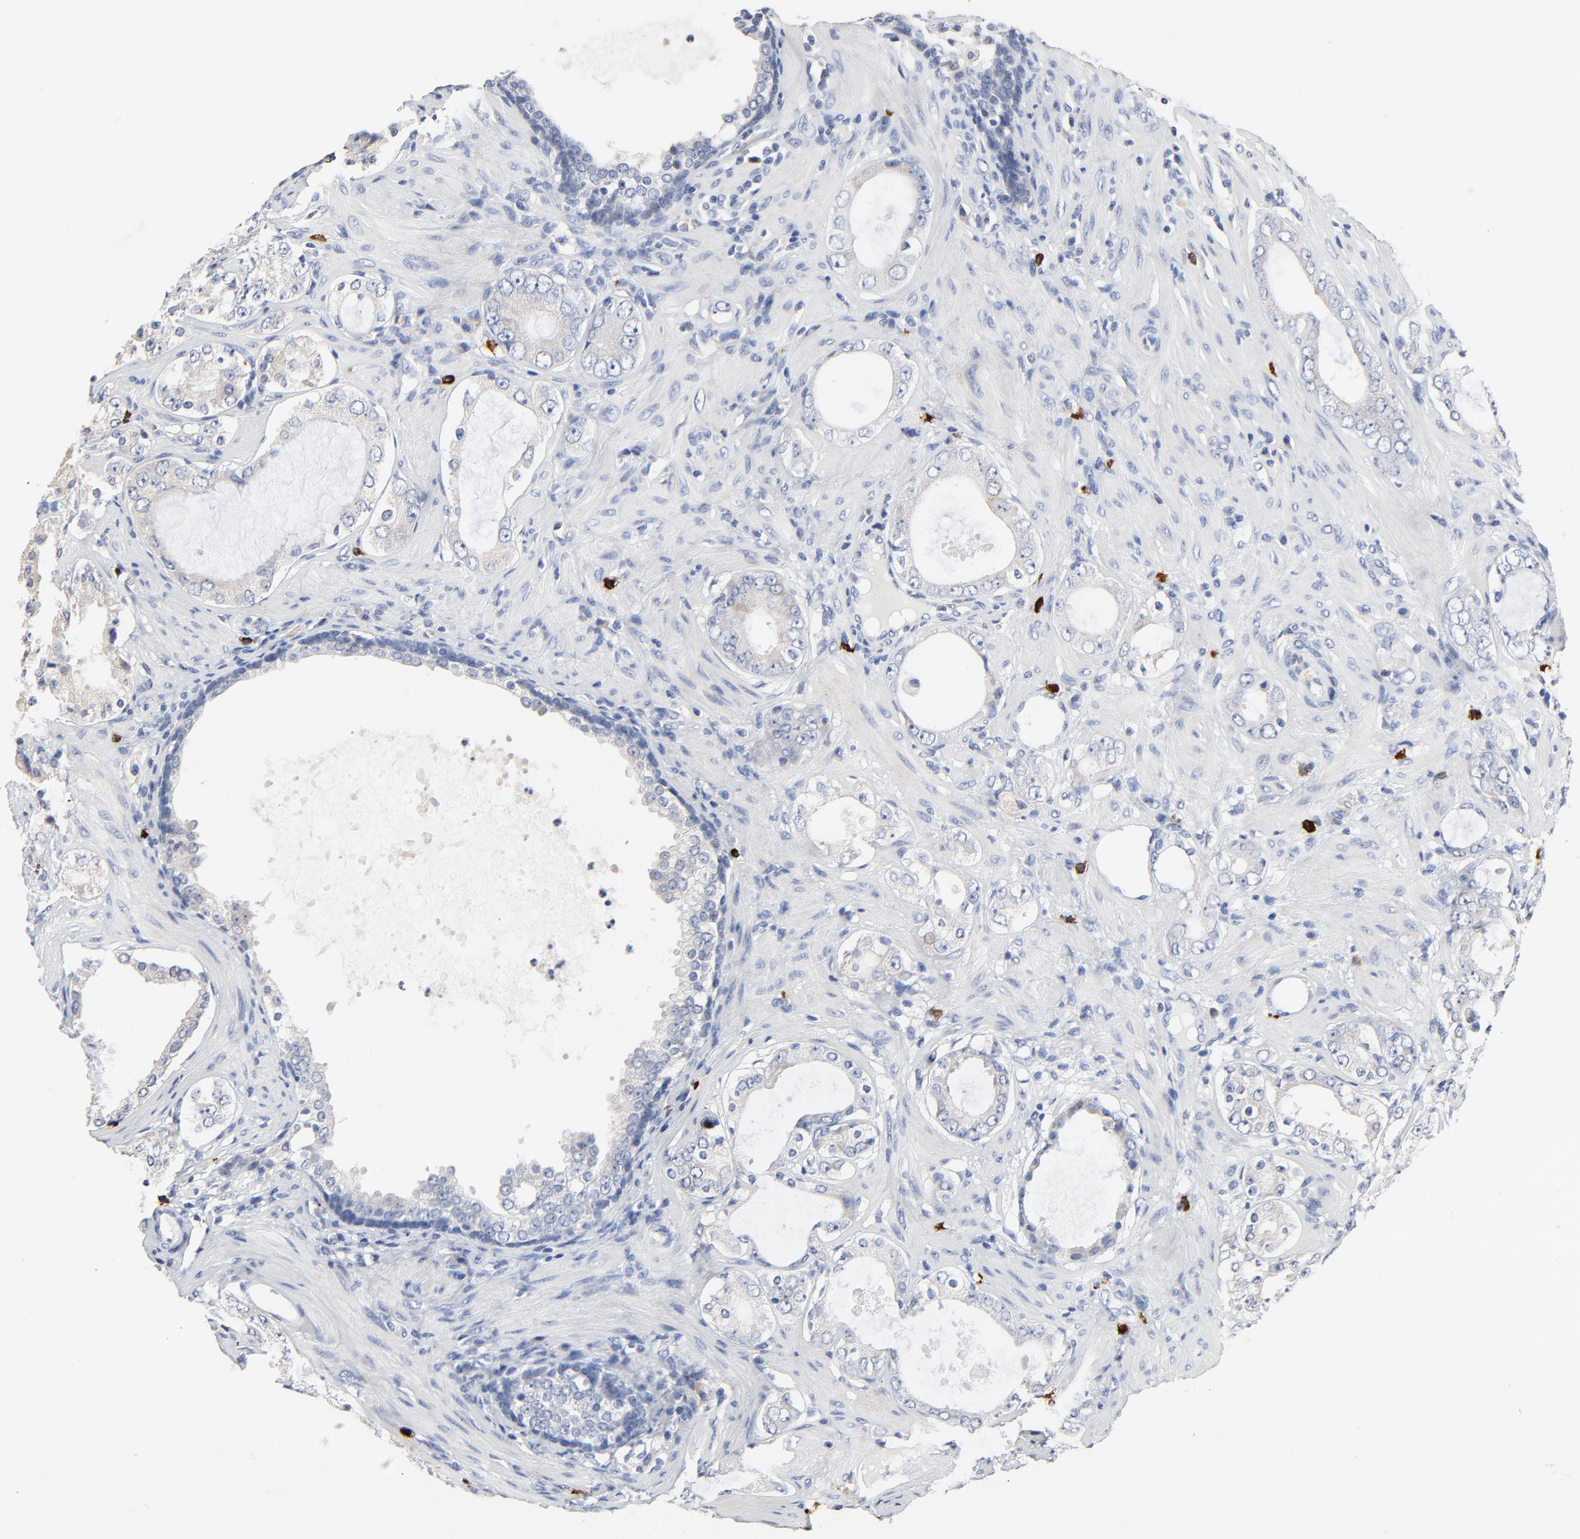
{"staining": {"intensity": "negative", "quantity": "none", "location": "none"}, "tissue": "prostate cancer", "cell_type": "Tumor cells", "image_type": "cancer", "snomed": [{"axis": "morphology", "description": "Adenocarcinoma, Medium grade"}, {"axis": "topography", "description": "Prostate"}], "caption": "The photomicrograph shows no significant expression in tumor cells of prostate cancer (adenocarcinoma (medium-grade)).", "gene": "FBXL5", "patient": {"sex": "male", "age": 73}}